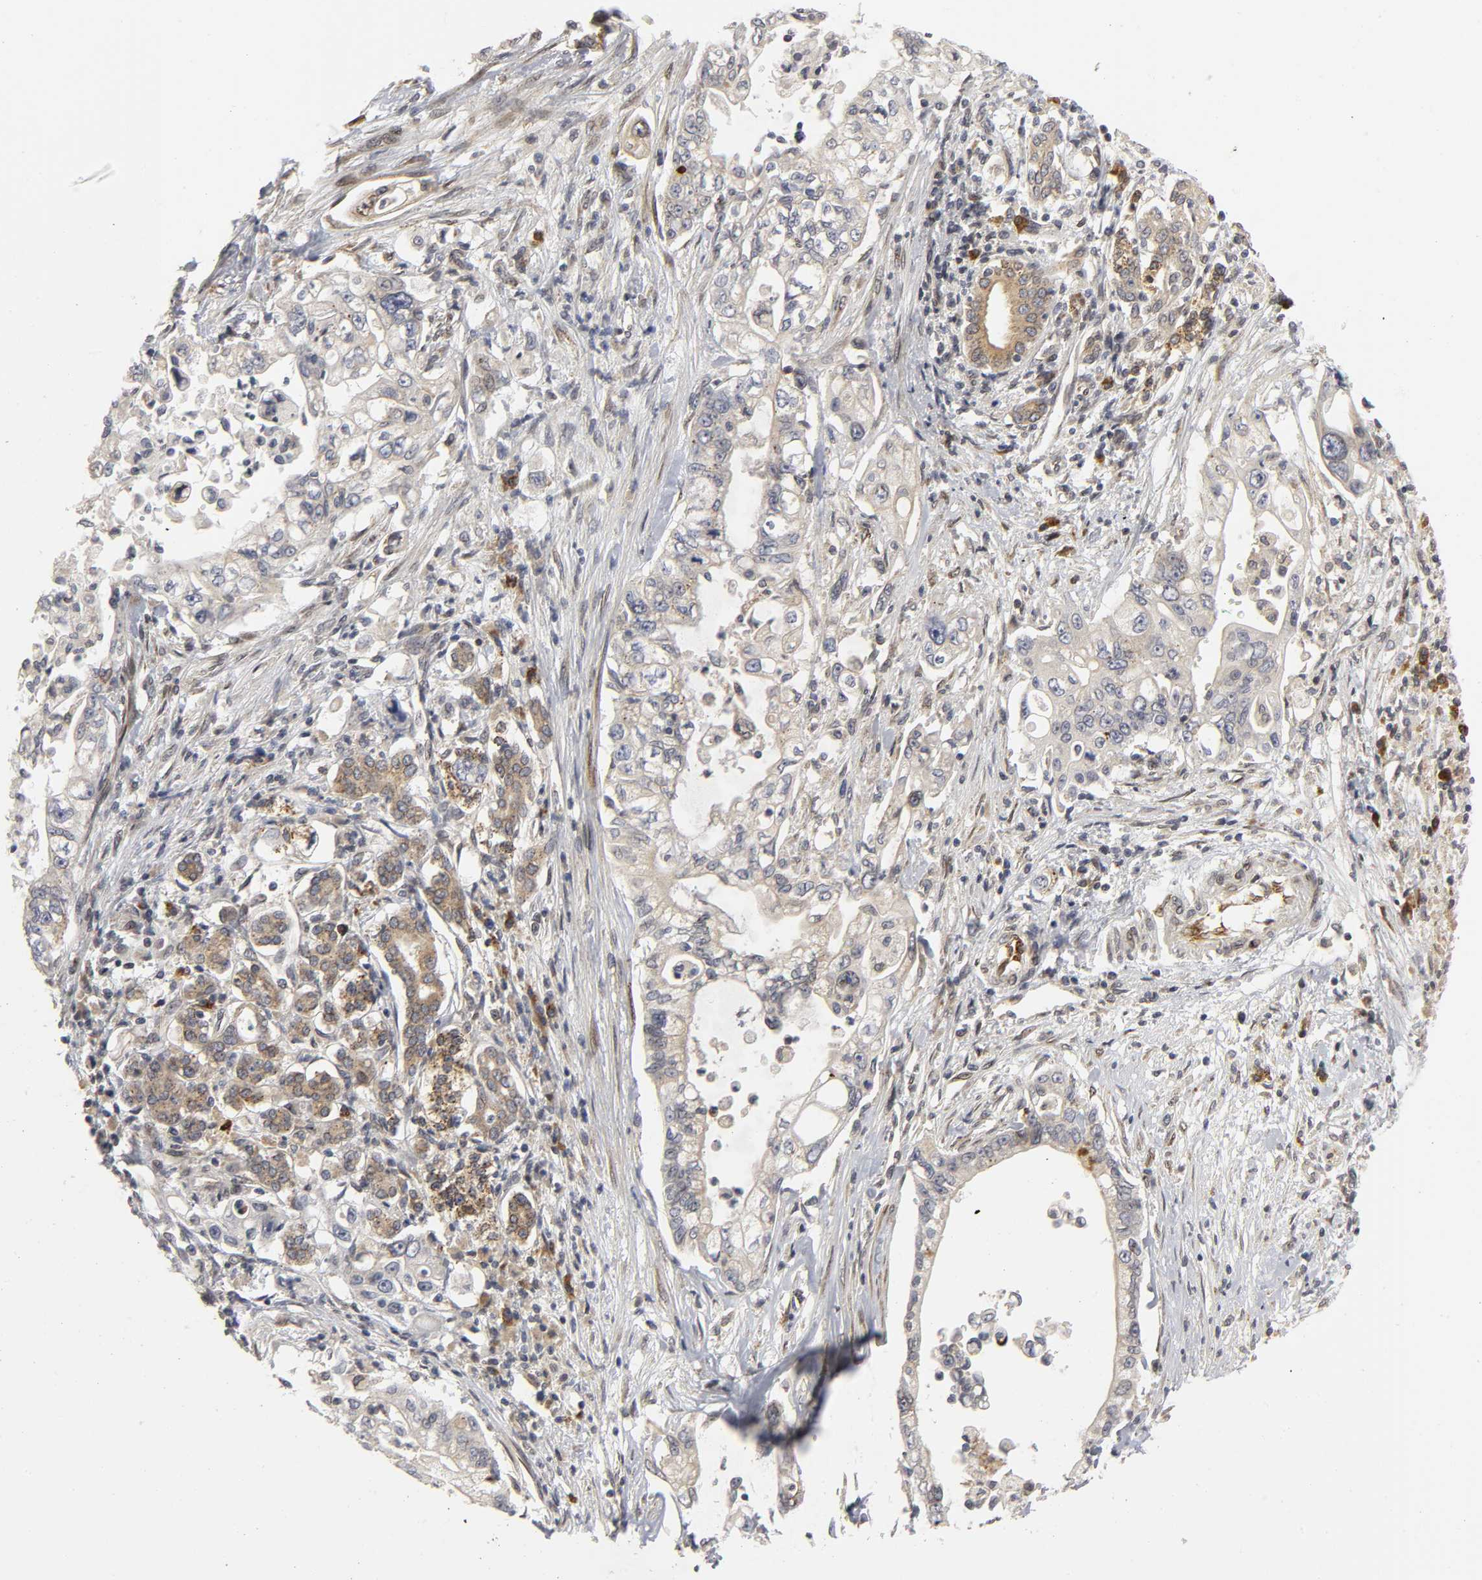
{"staining": {"intensity": "moderate", "quantity": "25%-75%", "location": "cytoplasmic/membranous"}, "tissue": "pancreatic cancer", "cell_type": "Tumor cells", "image_type": "cancer", "snomed": [{"axis": "morphology", "description": "Normal tissue, NOS"}, {"axis": "topography", "description": "Pancreas"}], "caption": "Immunohistochemistry micrograph of human pancreatic cancer stained for a protein (brown), which exhibits medium levels of moderate cytoplasmic/membranous expression in approximately 25%-75% of tumor cells.", "gene": "ASB6", "patient": {"sex": "male", "age": 42}}